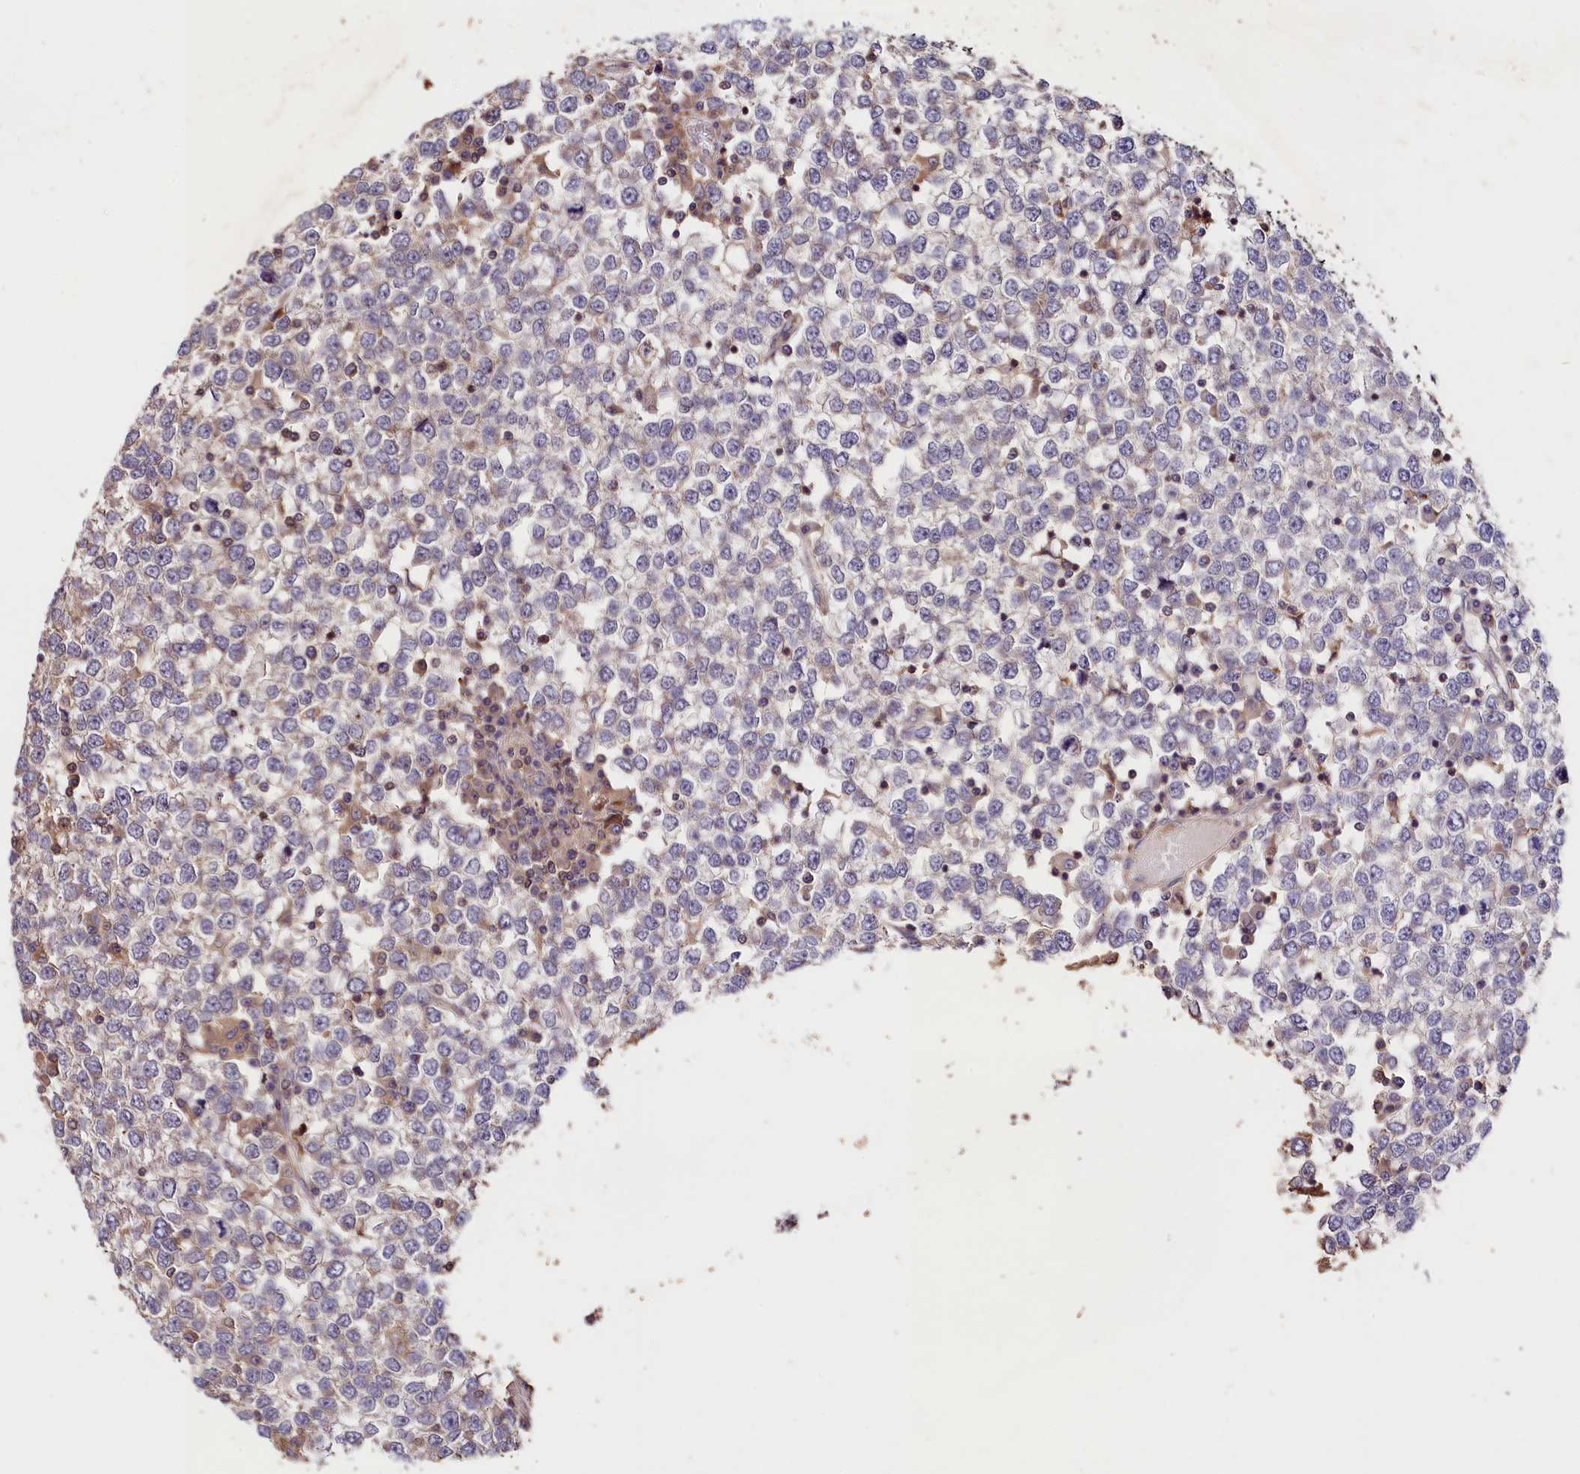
{"staining": {"intensity": "weak", "quantity": "25%-75%", "location": "cytoplasmic/membranous"}, "tissue": "testis cancer", "cell_type": "Tumor cells", "image_type": "cancer", "snomed": [{"axis": "morphology", "description": "Seminoma, NOS"}, {"axis": "topography", "description": "Testis"}], "caption": "Seminoma (testis) tissue reveals weak cytoplasmic/membranous expression in approximately 25%-75% of tumor cells, visualized by immunohistochemistry.", "gene": "CACNA1H", "patient": {"sex": "male", "age": 65}}